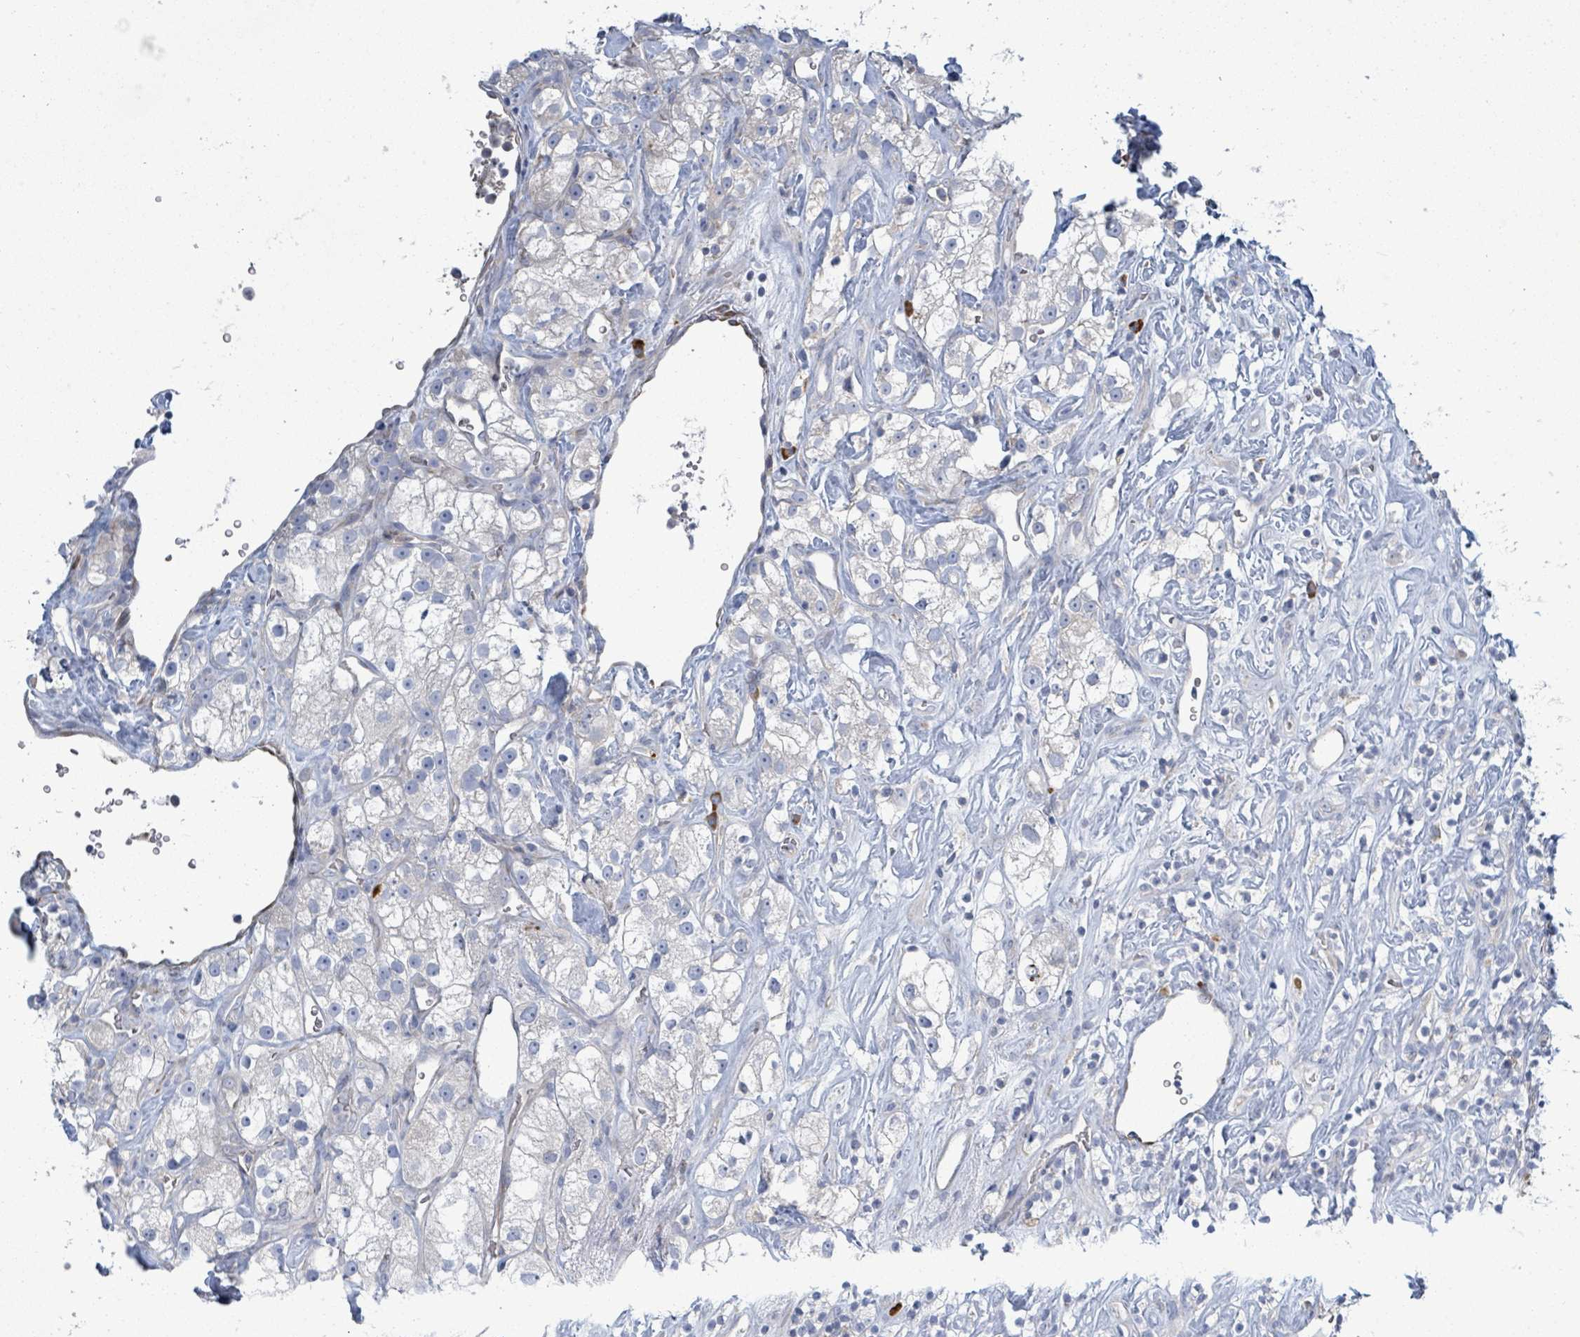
{"staining": {"intensity": "negative", "quantity": "none", "location": "none"}, "tissue": "renal cancer", "cell_type": "Tumor cells", "image_type": "cancer", "snomed": [{"axis": "morphology", "description": "Adenocarcinoma, NOS"}, {"axis": "topography", "description": "Kidney"}], "caption": "There is no significant expression in tumor cells of renal adenocarcinoma.", "gene": "SIRPB1", "patient": {"sex": "male", "age": 77}}